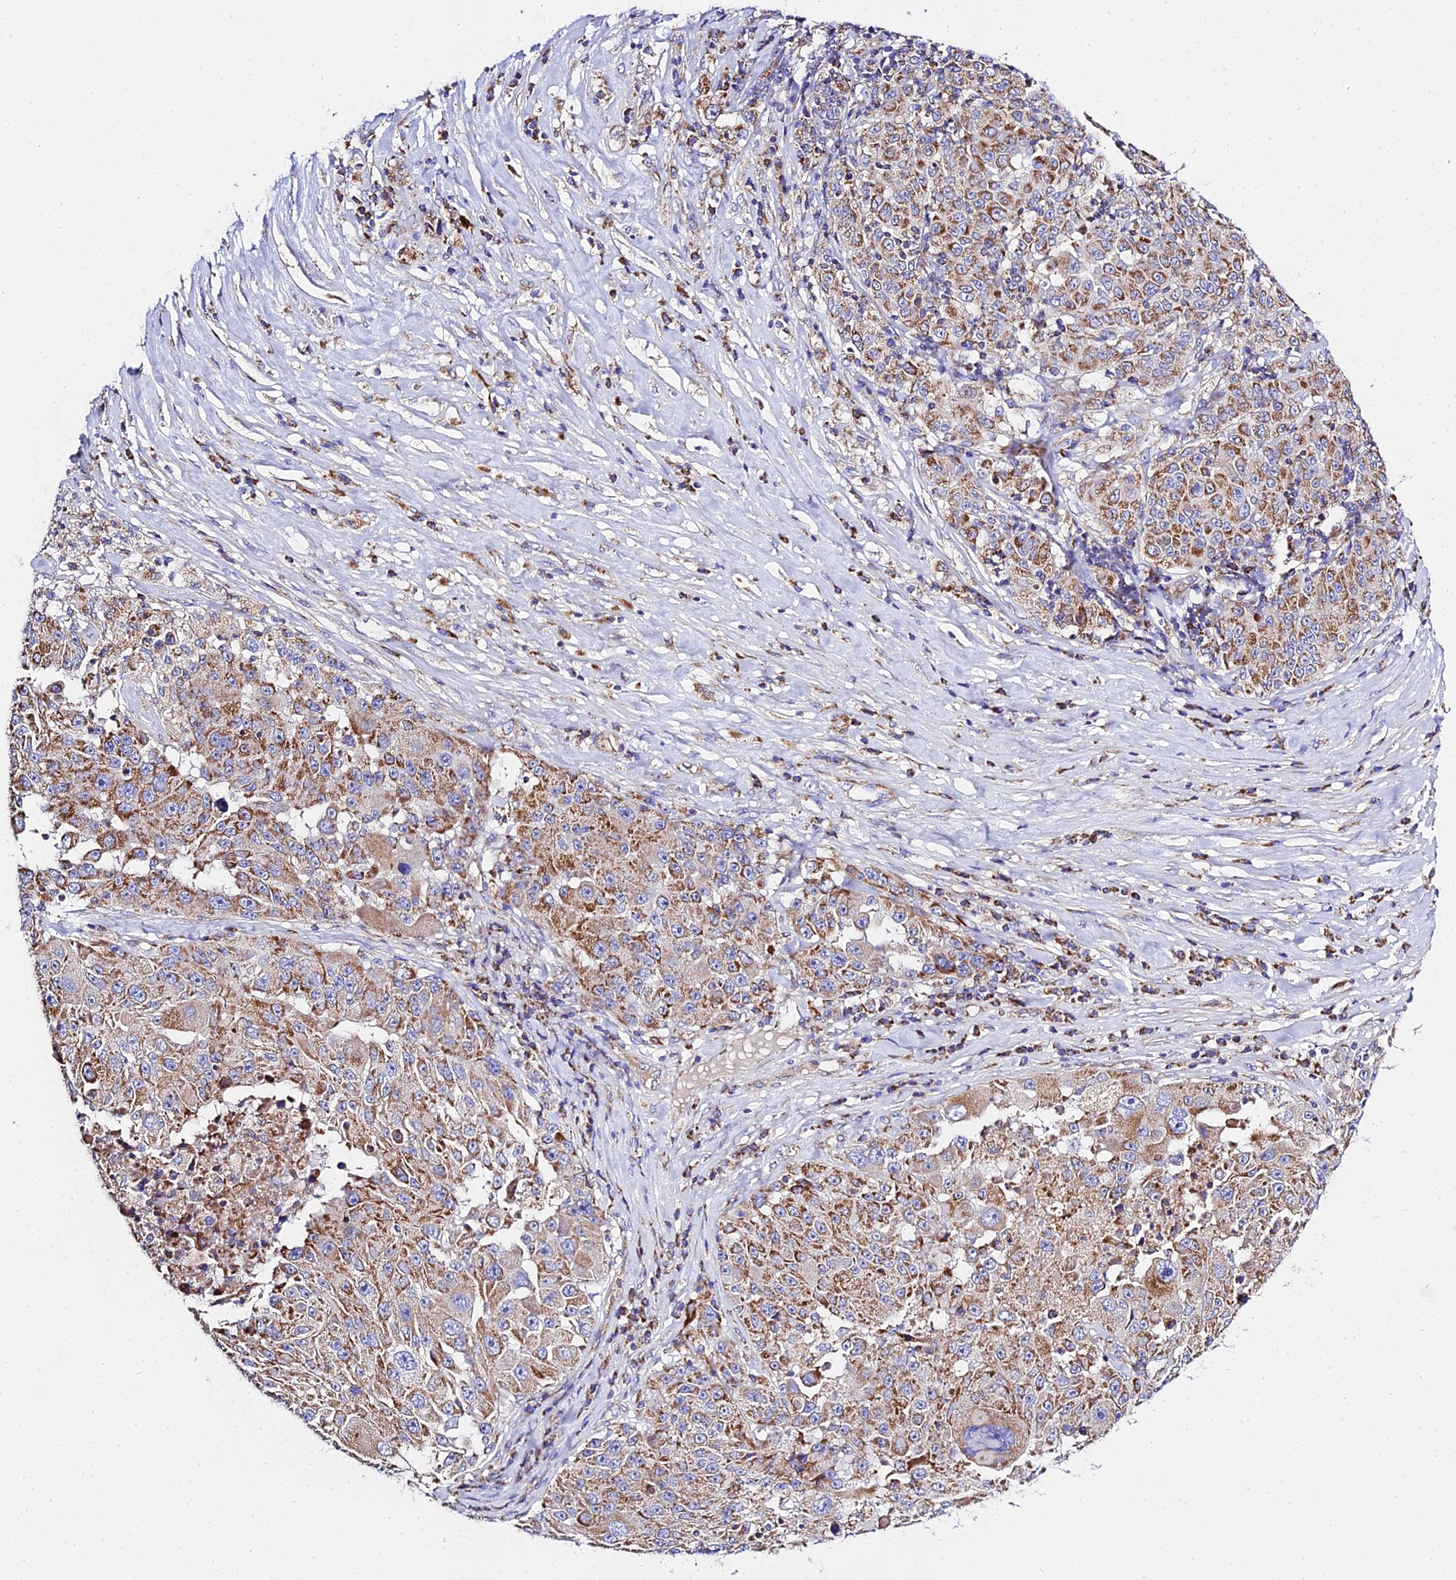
{"staining": {"intensity": "moderate", "quantity": ">75%", "location": "cytoplasmic/membranous"}, "tissue": "melanoma", "cell_type": "Tumor cells", "image_type": "cancer", "snomed": [{"axis": "morphology", "description": "Malignant melanoma, Metastatic site"}, {"axis": "topography", "description": "Lymph node"}], "caption": "A brown stain shows moderate cytoplasmic/membranous expression of a protein in human melanoma tumor cells.", "gene": "ZNF573", "patient": {"sex": "male", "age": 62}}